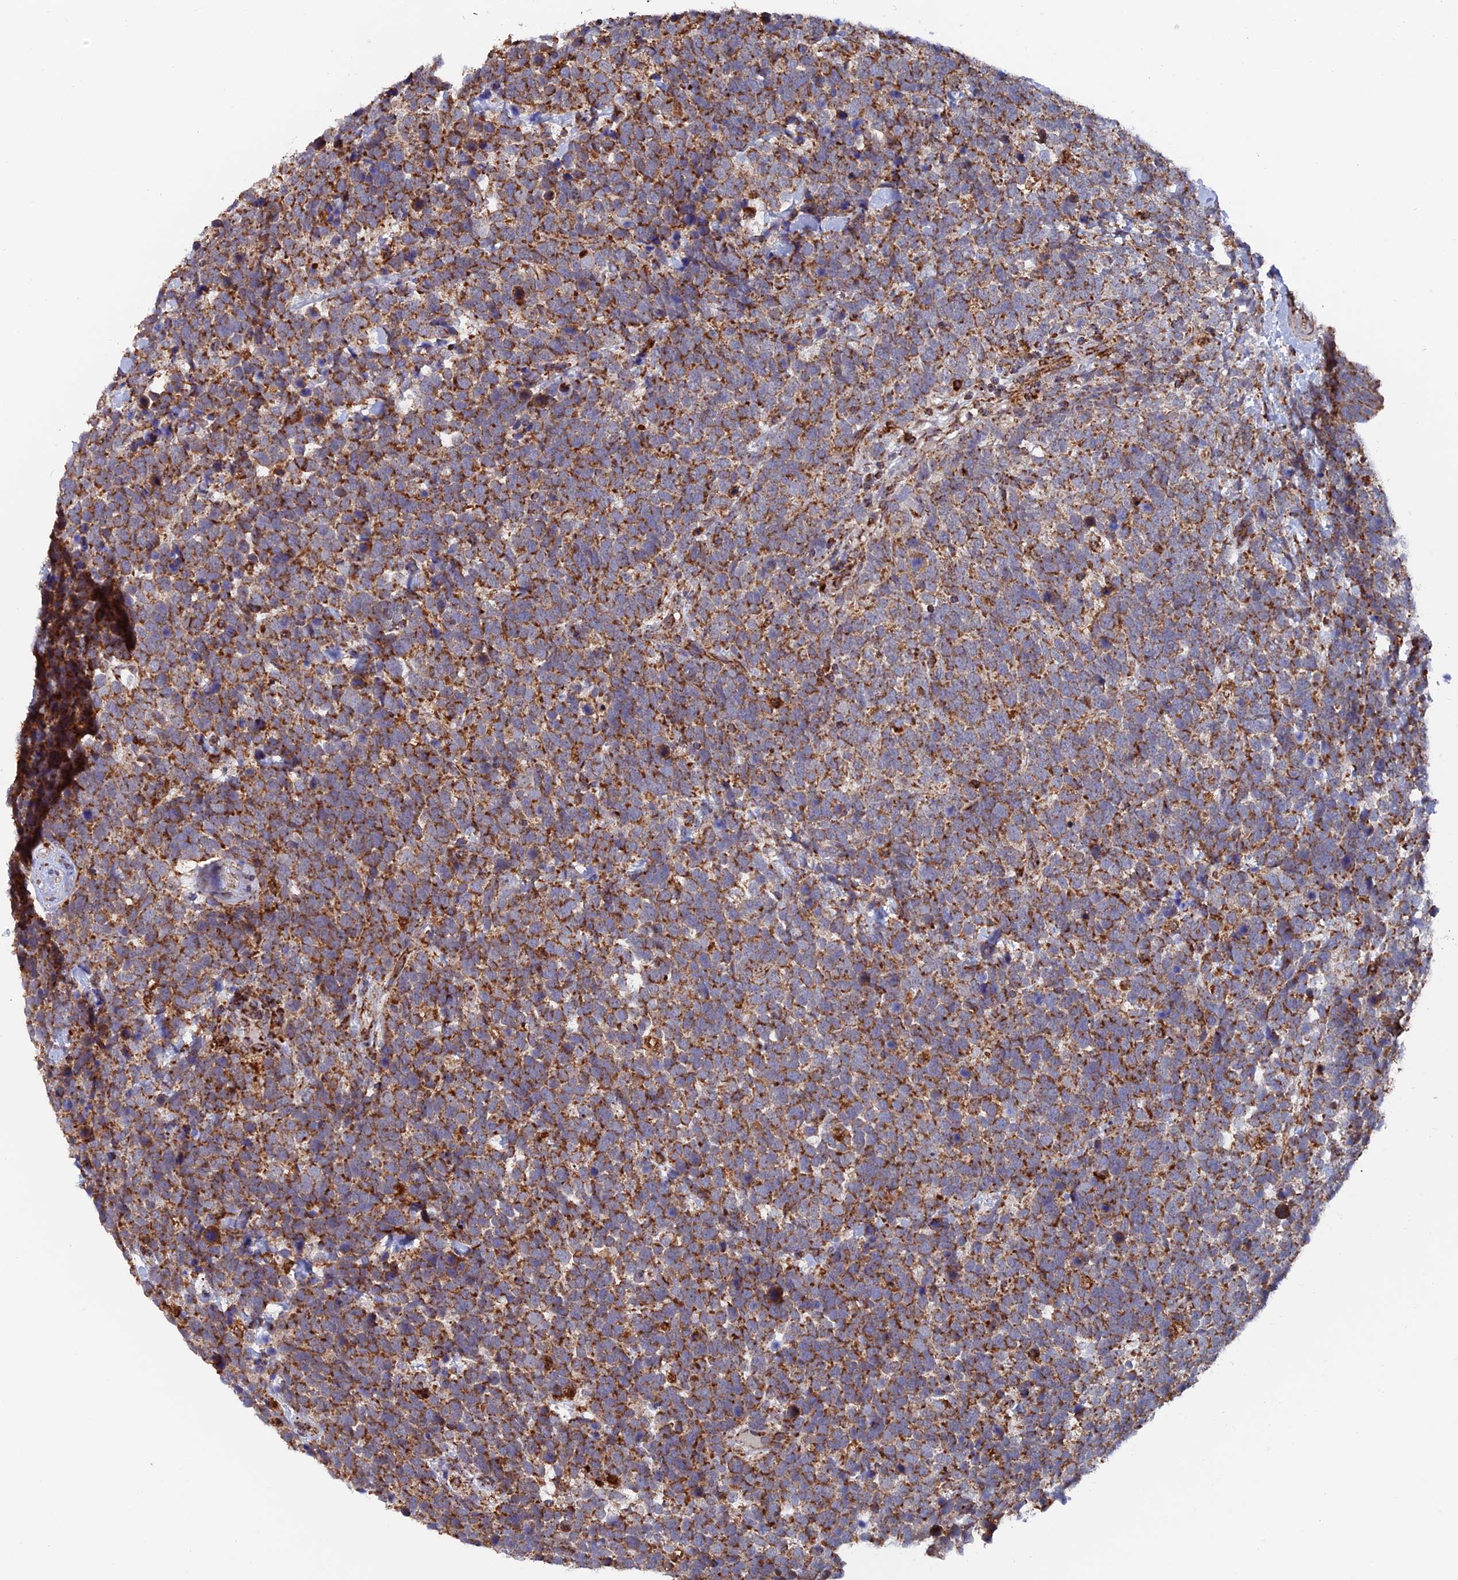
{"staining": {"intensity": "moderate", "quantity": ">75%", "location": "cytoplasmic/membranous"}, "tissue": "urothelial cancer", "cell_type": "Tumor cells", "image_type": "cancer", "snomed": [{"axis": "morphology", "description": "Urothelial carcinoma, High grade"}, {"axis": "topography", "description": "Urinary bladder"}], "caption": "Immunohistochemistry (IHC) of high-grade urothelial carcinoma displays medium levels of moderate cytoplasmic/membranous positivity in about >75% of tumor cells. Using DAB (3,3'-diaminobenzidine) (brown) and hematoxylin (blue) stains, captured at high magnification using brightfield microscopy.", "gene": "DTYMK", "patient": {"sex": "female", "age": 82}}